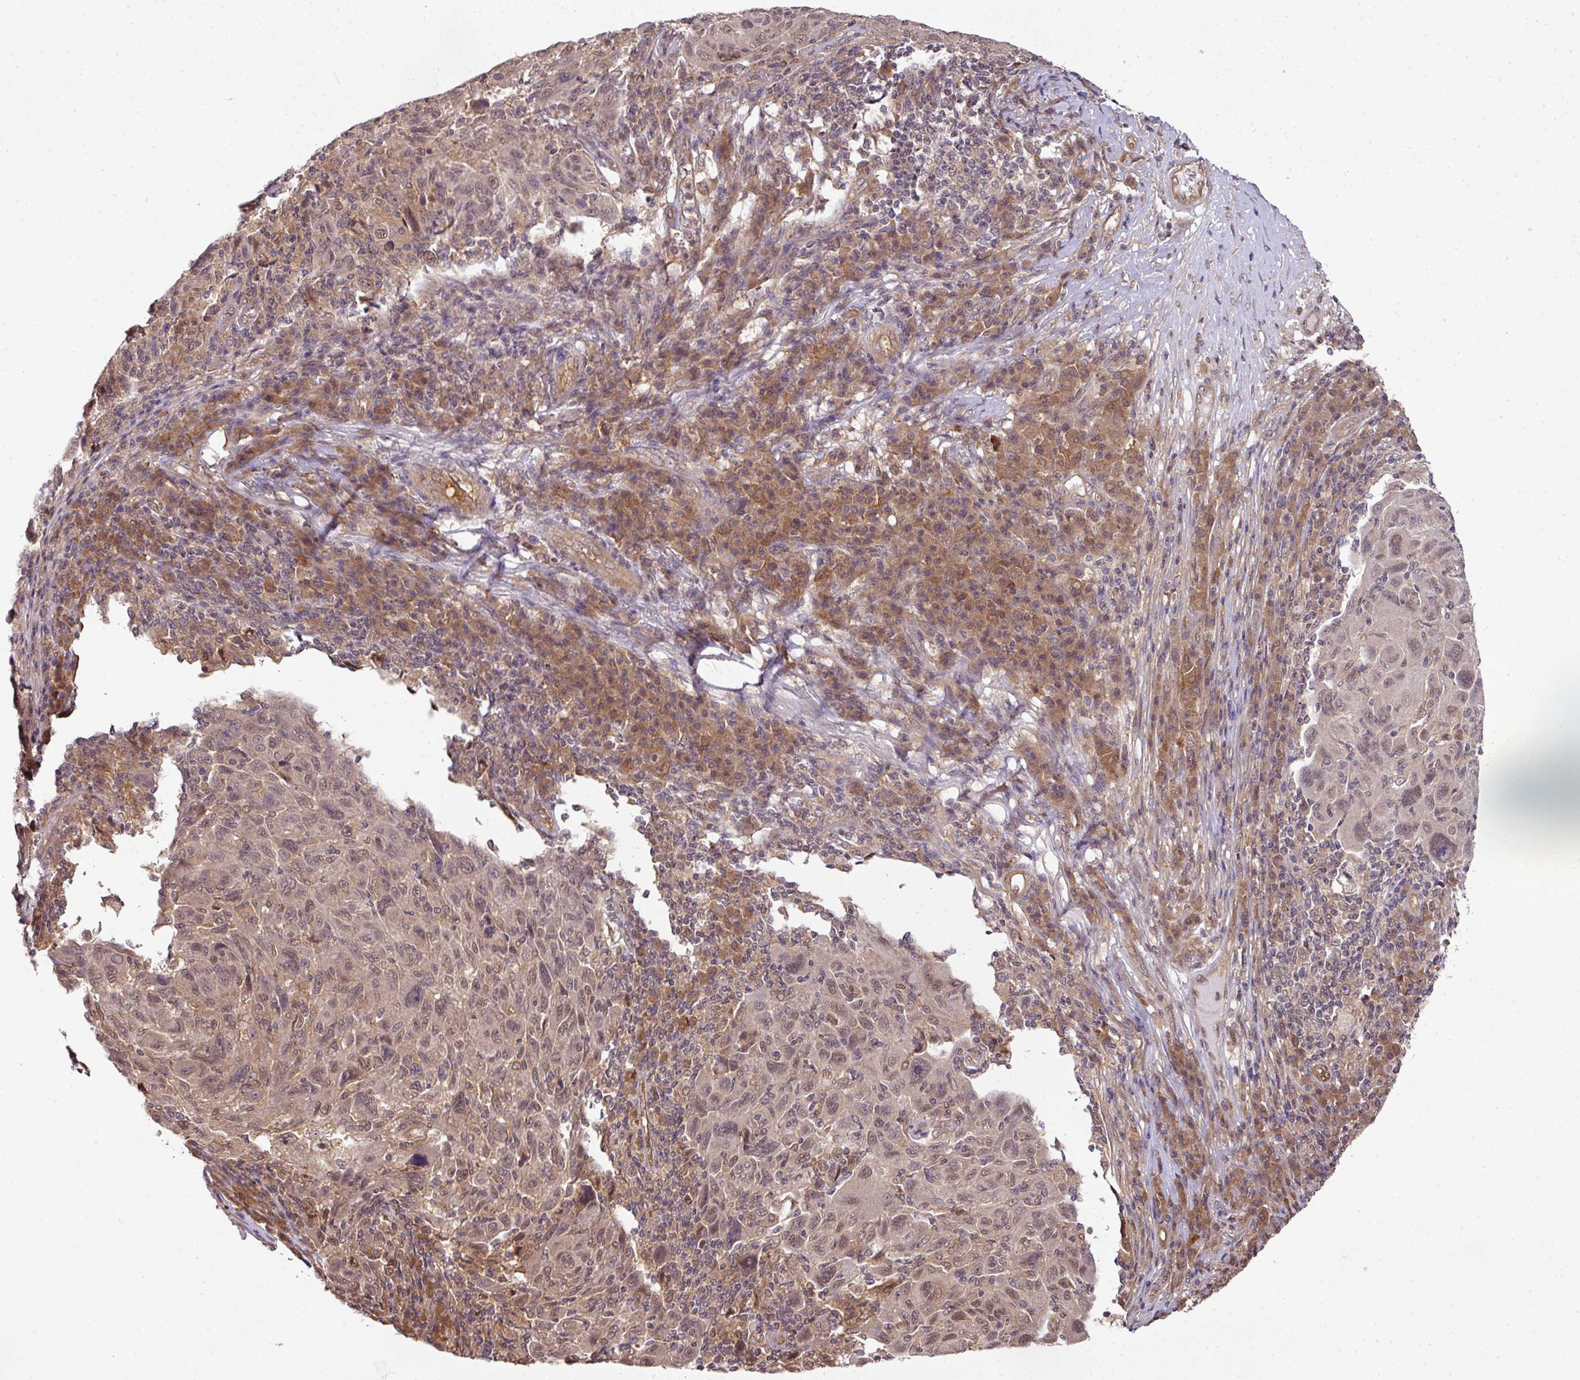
{"staining": {"intensity": "weak", "quantity": ">75%", "location": "cytoplasmic/membranous,nuclear"}, "tissue": "melanoma", "cell_type": "Tumor cells", "image_type": "cancer", "snomed": [{"axis": "morphology", "description": "Malignant melanoma, NOS"}, {"axis": "topography", "description": "Skin"}], "caption": "A high-resolution micrograph shows immunohistochemistry staining of malignant melanoma, which shows weak cytoplasmic/membranous and nuclear staining in about >75% of tumor cells.", "gene": "ANKRD18A", "patient": {"sex": "male", "age": 53}}